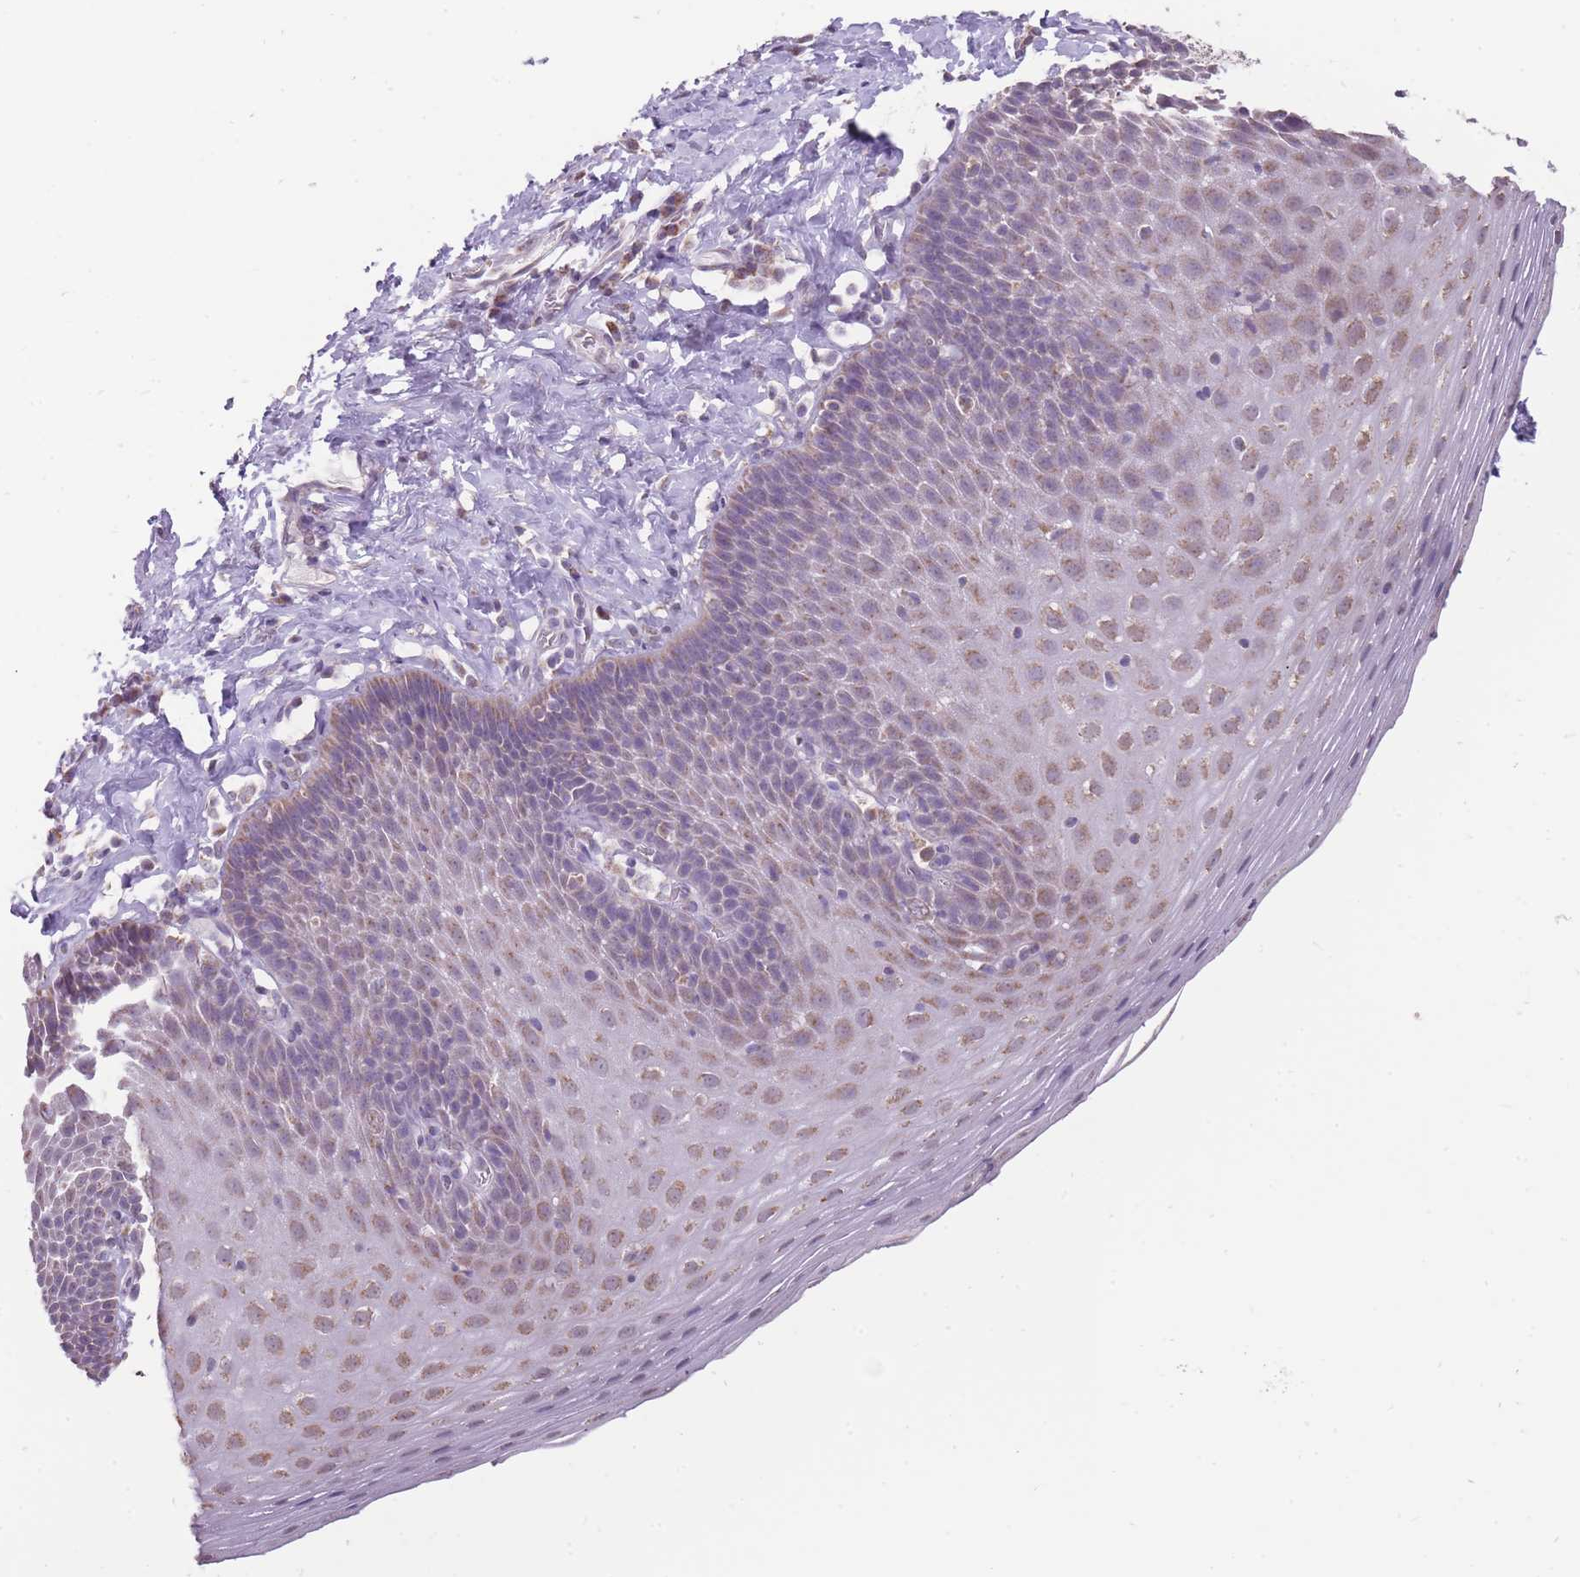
{"staining": {"intensity": "moderate", "quantity": "25%-75%", "location": "cytoplasmic/membranous"}, "tissue": "esophagus", "cell_type": "Squamous epithelial cells", "image_type": "normal", "snomed": [{"axis": "morphology", "description": "Normal tissue, NOS"}, {"axis": "topography", "description": "Esophagus"}], "caption": "Moderate cytoplasmic/membranous staining is present in approximately 25%-75% of squamous epithelial cells in benign esophagus. (Brightfield microscopy of DAB IHC at high magnification).", "gene": "NELL1", "patient": {"sex": "female", "age": 61}}